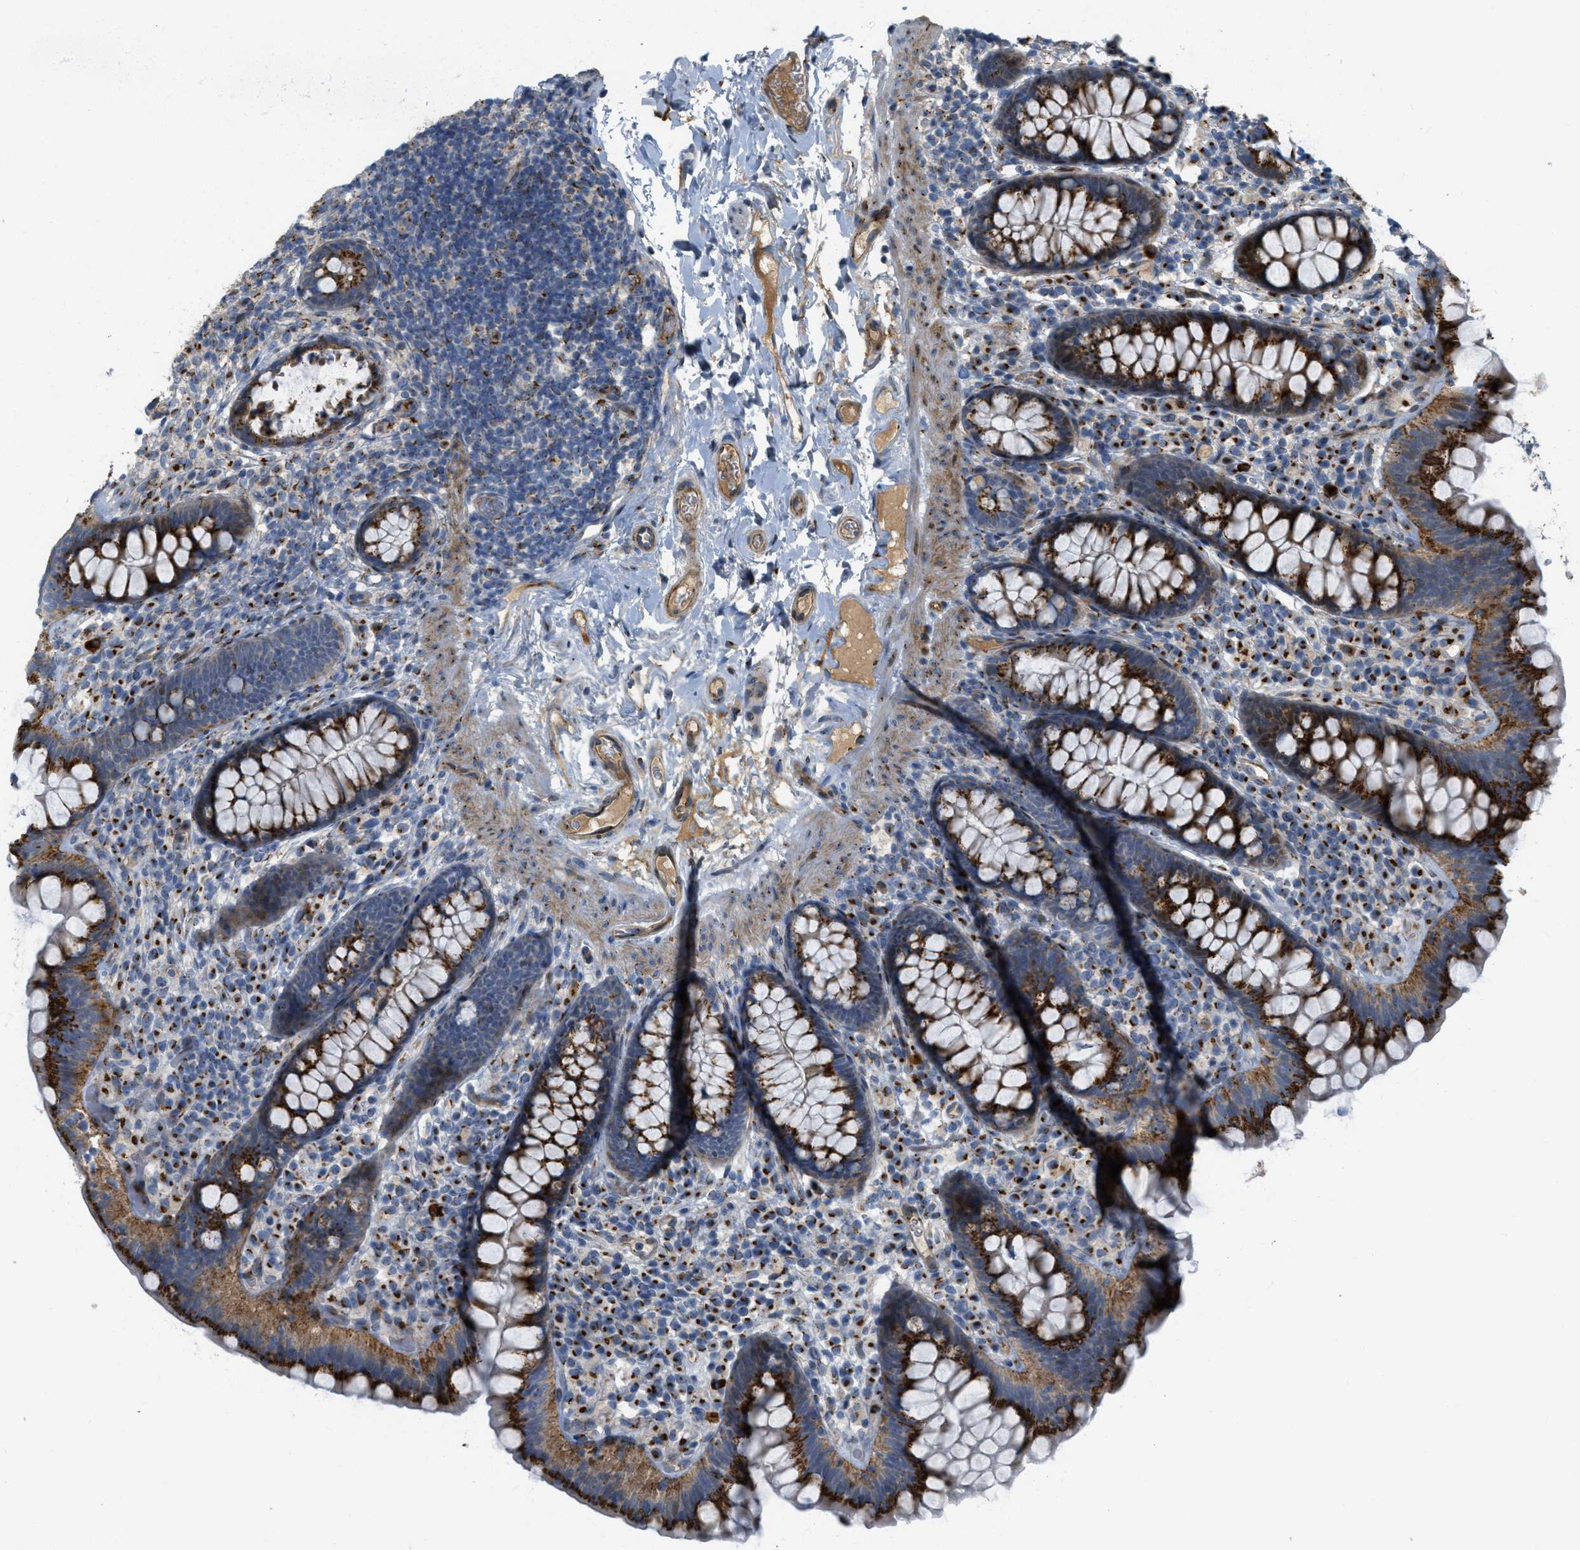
{"staining": {"intensity": "moderate", "quantity": ">75%", "location": "cytoplasmic/membranous"}, "tissue": "colon", "cell_type": "Endothelial cells", "image_type": "normal", "snomed": [{"axis": "morphology", "description": "Normal tissue, NOS"}, {"axis": "topography", "description": "Colon"}], "caption": "Endothelial cells display medium levels of moderate cytoplasmic/membranous expression in approximately >75% of cells in unremarkable human colon.", "gene": "ZFPL1", "patient": {"sex": "female", "age": 80}}